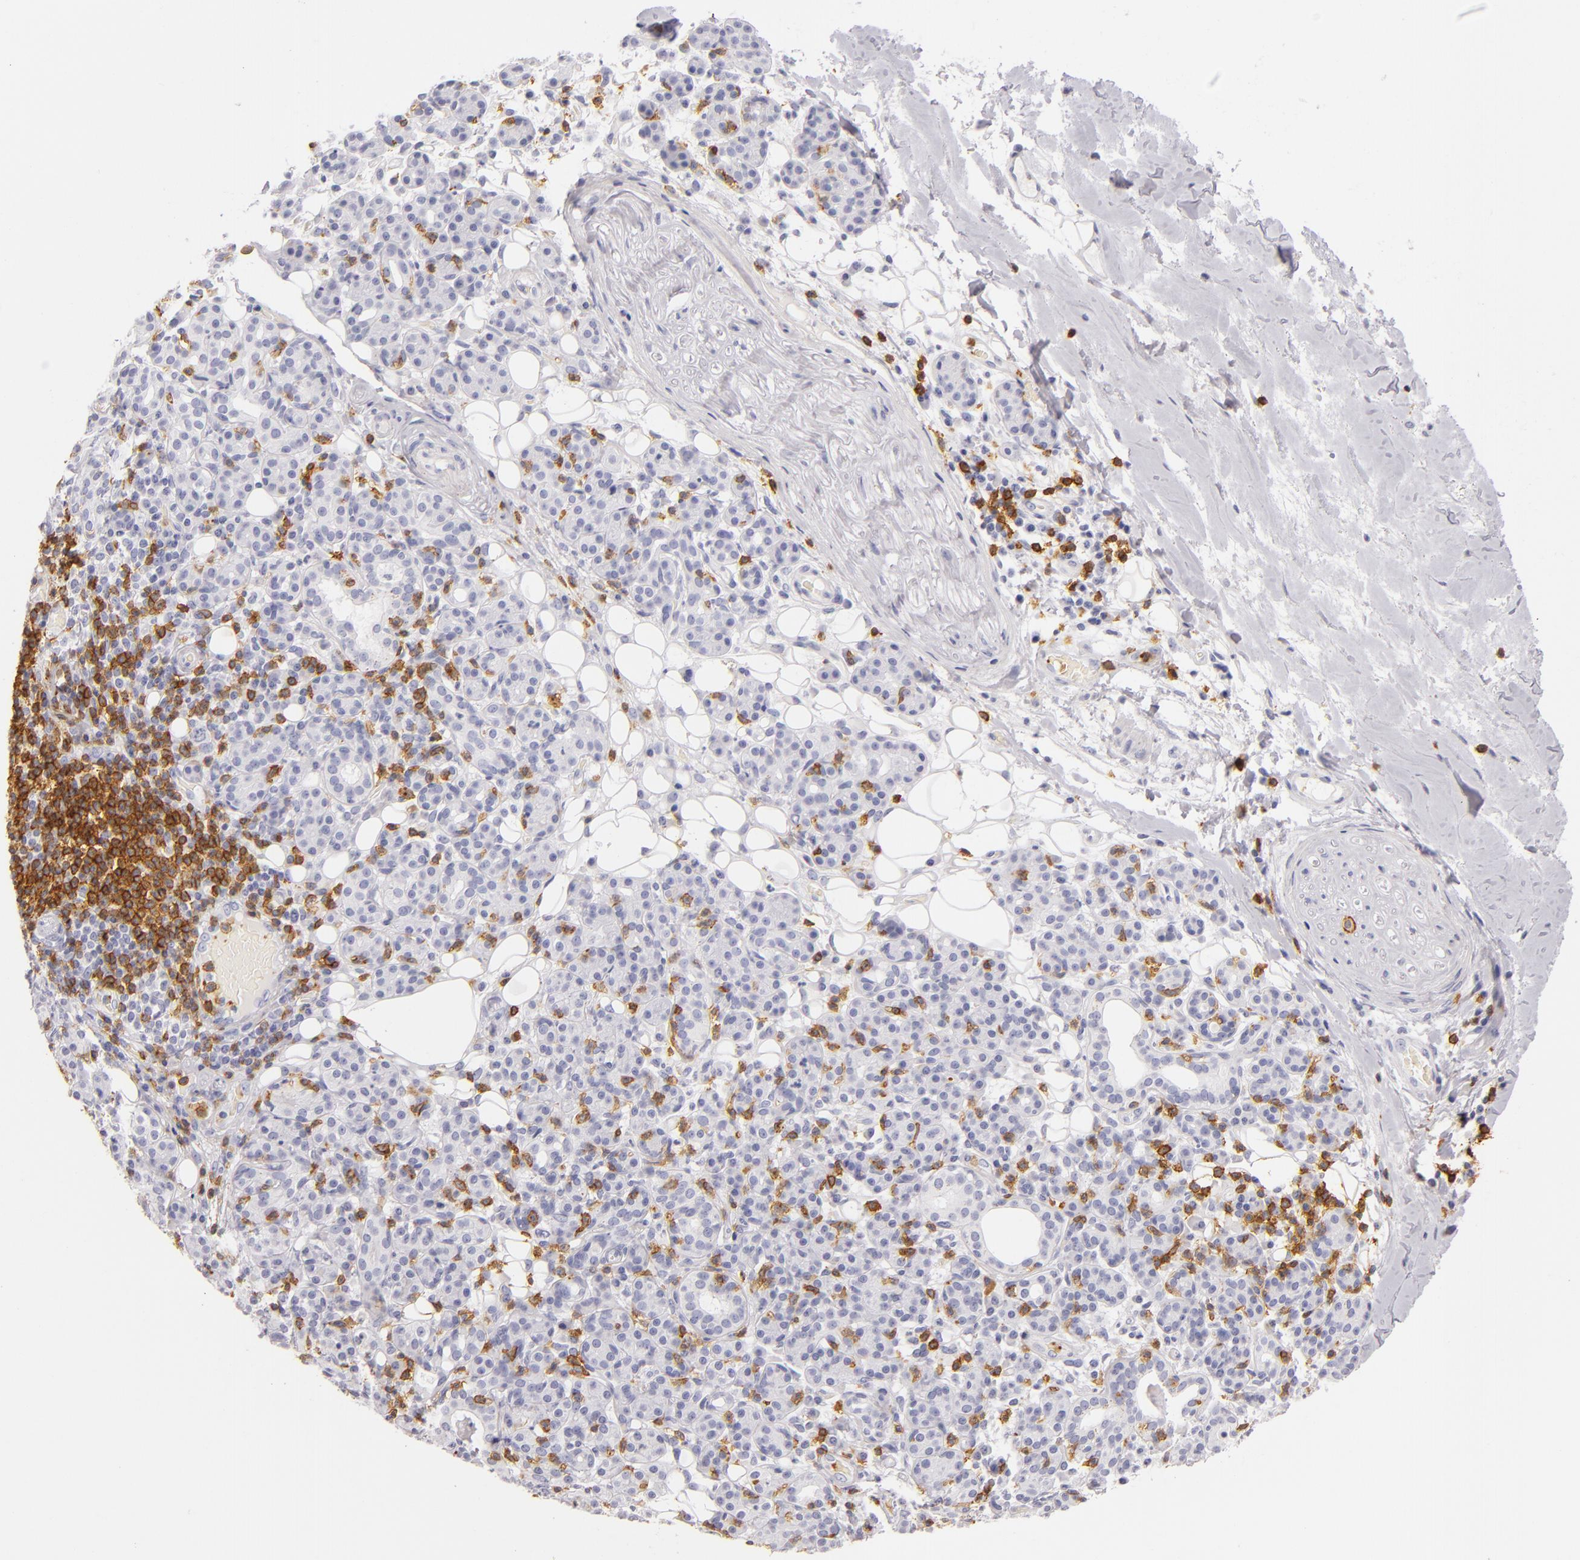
{"staining": {"intensity": "negative", "quantity": "none", "location": "none"}, "tissue": "skin cancer", "cell_type": "Tumor cells", "image_type": "cancer", "snomed": [{"axis": "morphology", "description": "Squamous cell carcinoma, NOS"}, {"axis": "topography", "description": "Skin"}], "caption": "Immunohistochemical staining of human squamous cell carcinoma (skin) reveals no significant expression in tumor cells. The staining was performed using DAB (3,3'-diaminobenzidine) to visualize the protein expression in brown, while the nuclei were stained in blue with hematoxylin (Magnification: 20x).", "gene": "LAT", "patient": {"sex": "male", "age": 84}}